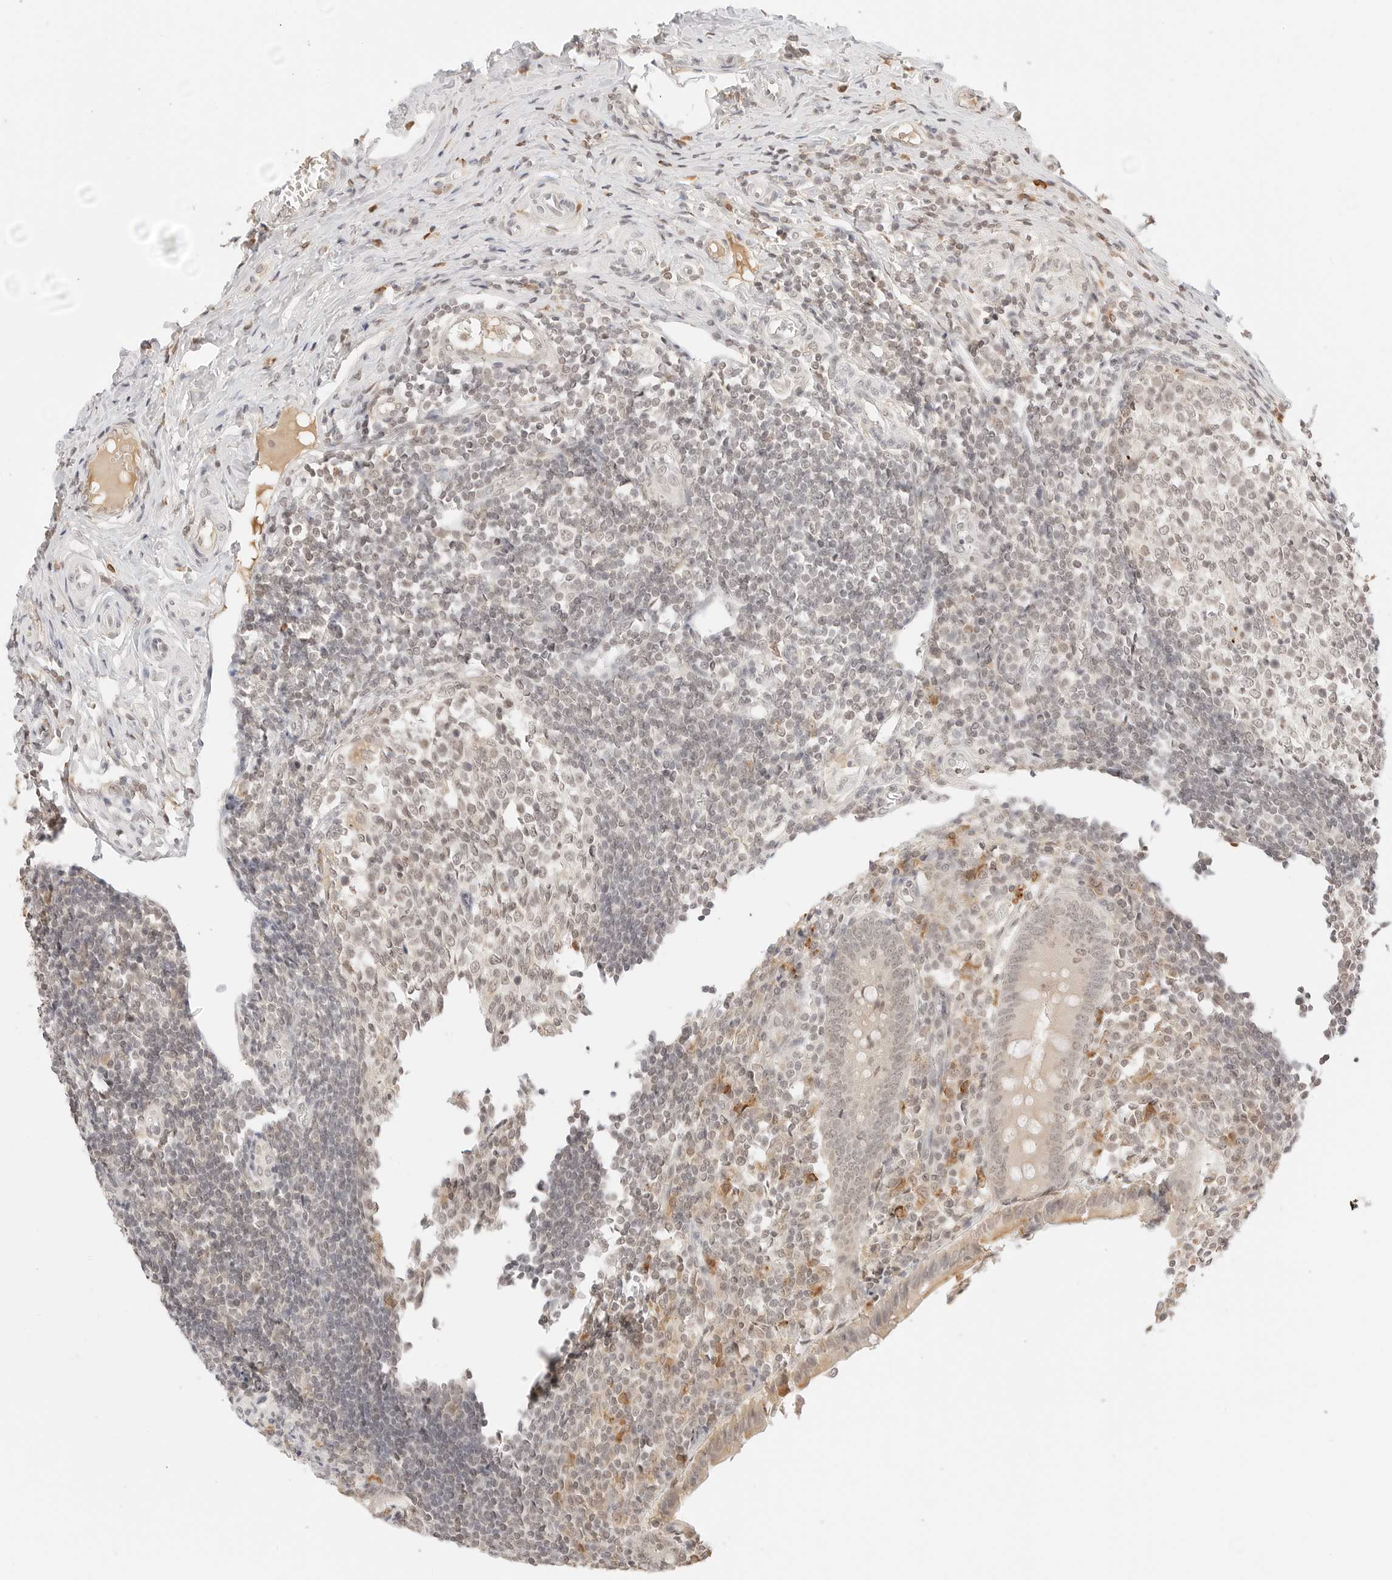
{"staining": {"intensity": "weak", "quantity": "25%-75%", "location": "cytoplasmic/membranous,nuclear"}, "tissue": "appendix", "cell_type": "Glandular cells", "image_type": "normal", "snomed": [{"axis": "morphology", "description": "Normal tissue, NOS"}, {"axis": "topography", "description": "Appendix"}], "caption": "Unremarkable appendix exhibits weak cytoplasmic/membranous,nuclear expression in about 25%-75% of glandular cells The staining was performed using DAB to visualize the protein expression in brown, while the nuclei were stained in blue with hematoxylin (Magnification: 20x)..", "gene": "SEPTIN4", "patient": {"sex": "female", "age": 17}}